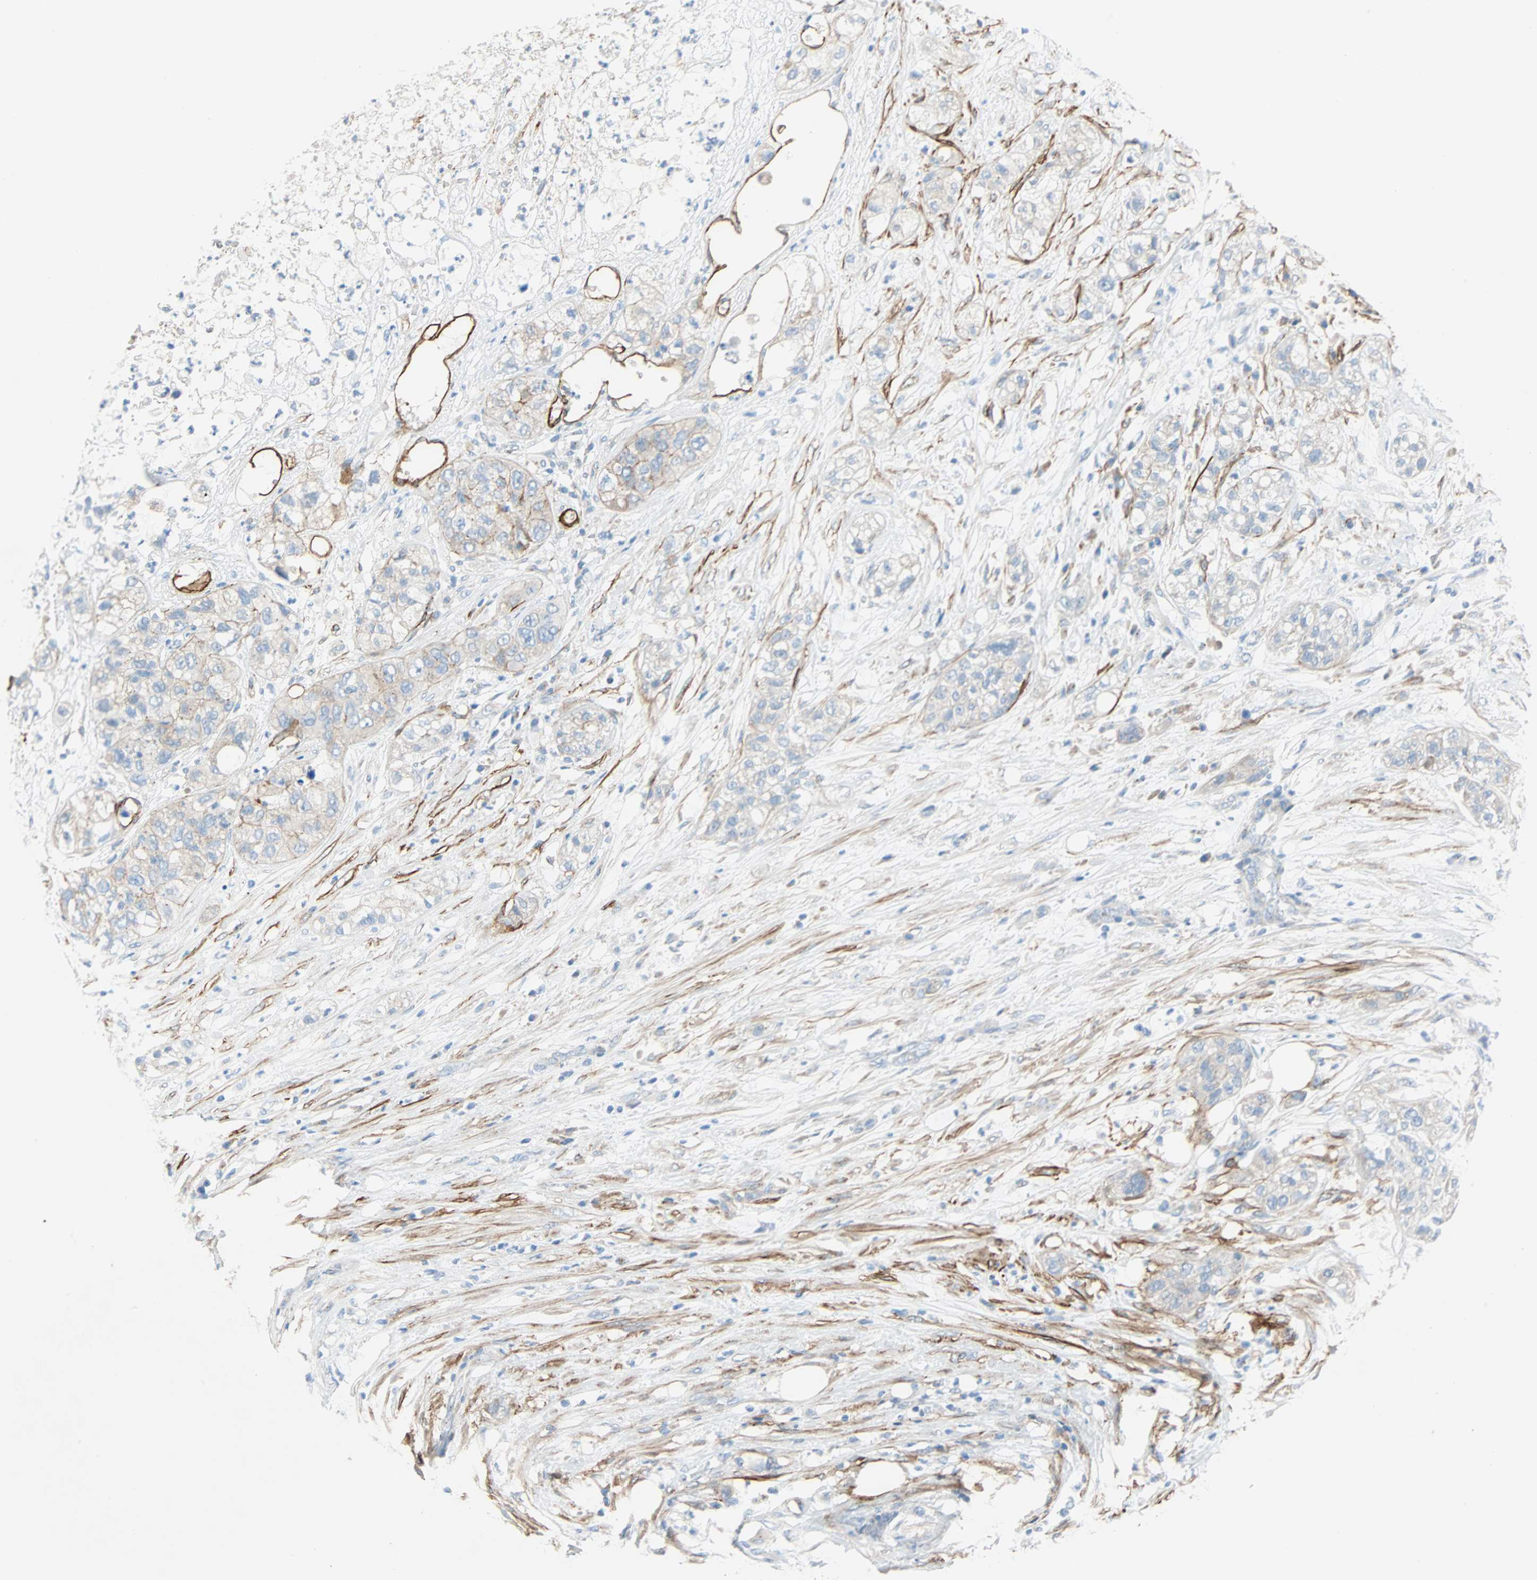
{"staining": {"intensity": "weak", "quantity": "<25%", "location": "cytoplasmic/membranous"}, "tissue": "pancreatic cancer", "cell_type": "Tumor cells", "image_type": "cancer", "snomed": [{"axis": "morphology", "description": "Adenocarcinoma, NOS"}, {"axis": "topography", "description": "Pancreas"}], "caption": "This is an IHC micrograph of human pancreatic cancer (adenocarcinoma). There is no positivity in tumor cells.", "gene": "PDPN", "patient": {"sex": "female", "age": 78}}